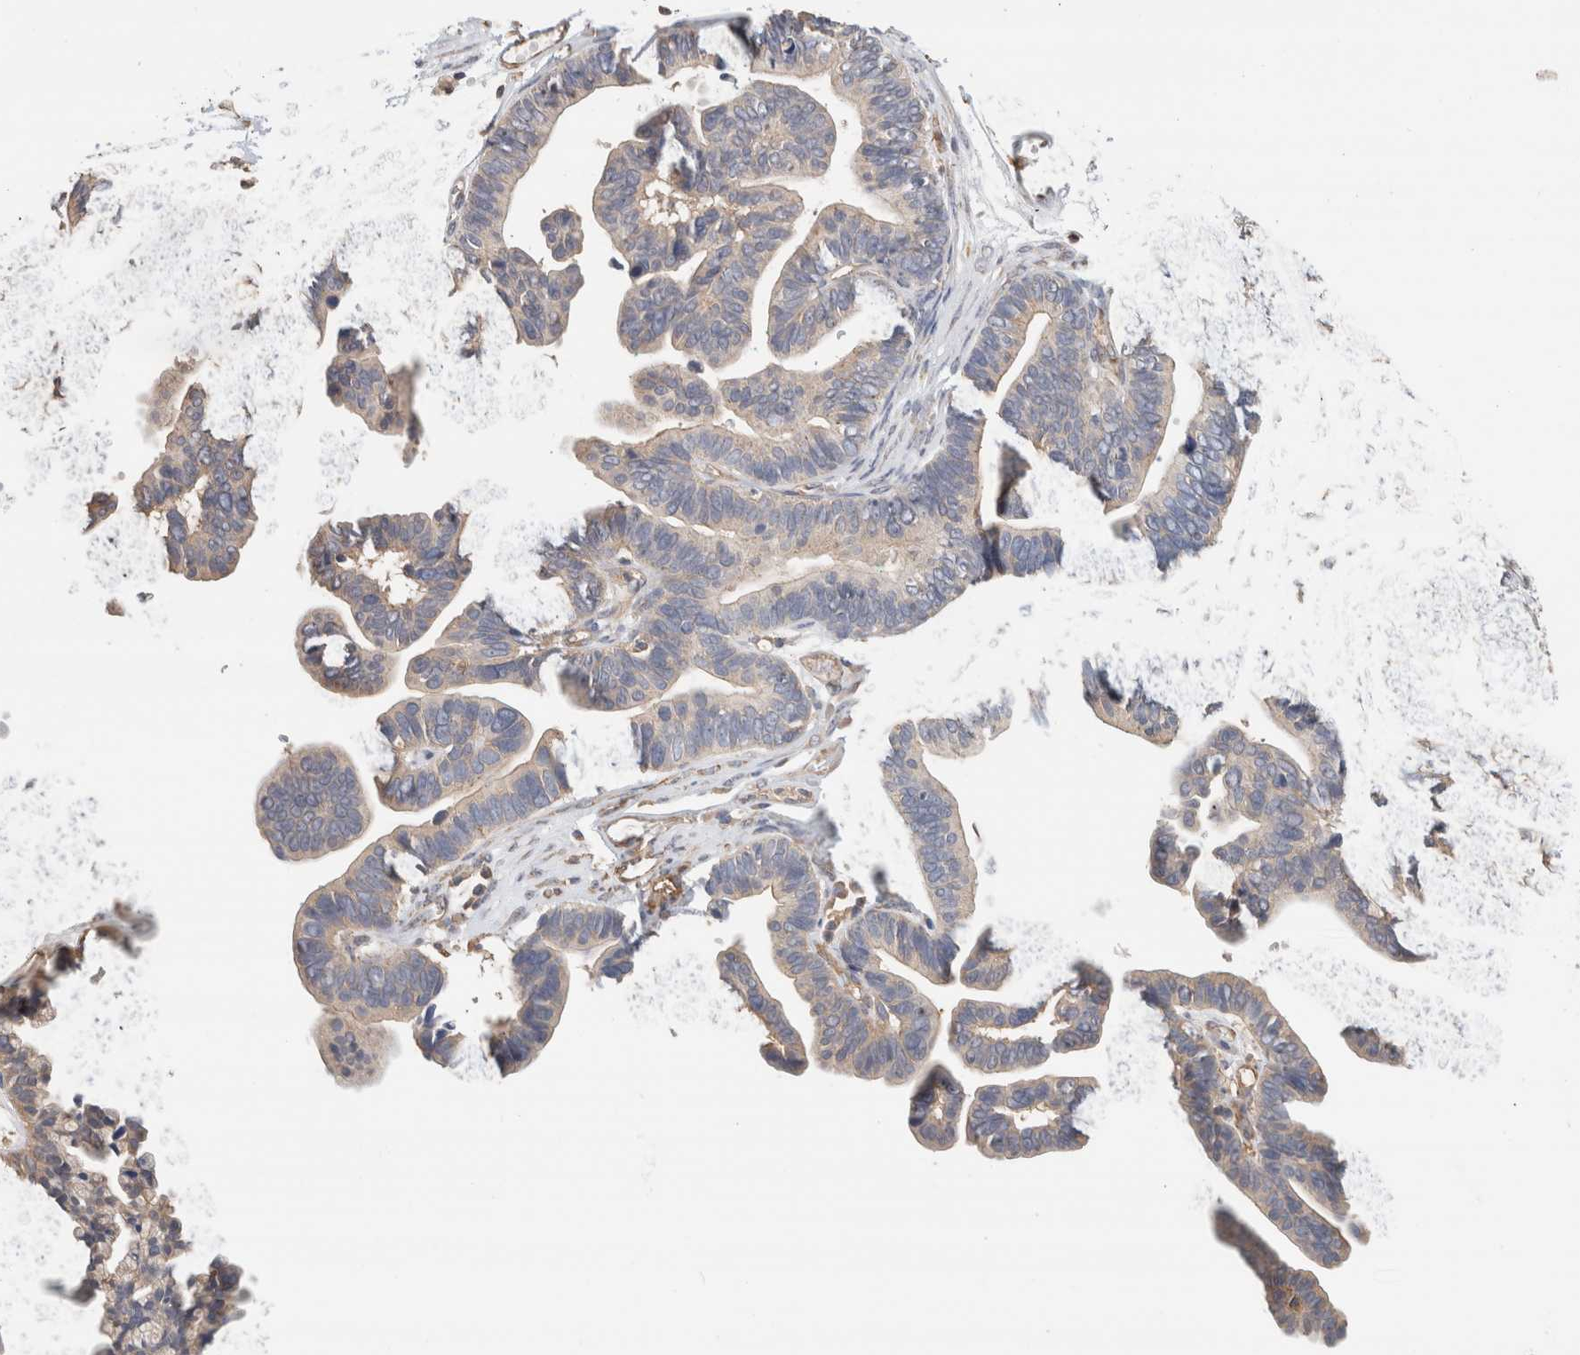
{"staining": {"intensity": "weak", "quantity": "<25%", "location": "cytoplasmic/membranous"}, "tissue": "ovarian cancer", "cell_type": "Tumor cells", "image_type": "cancer", "snomed": [{"axis": "morphology", "description": "Cystadenocarcinoma, serous, NOS"}, {"axis": "topography", "description": "Ovary"}], "caption": "Immunohistochemical staining of ovarian cancer reveals no significant expression in tumor cells.", "gene": "CFAP418", "patient": {"sex": "female", "age": 56}}